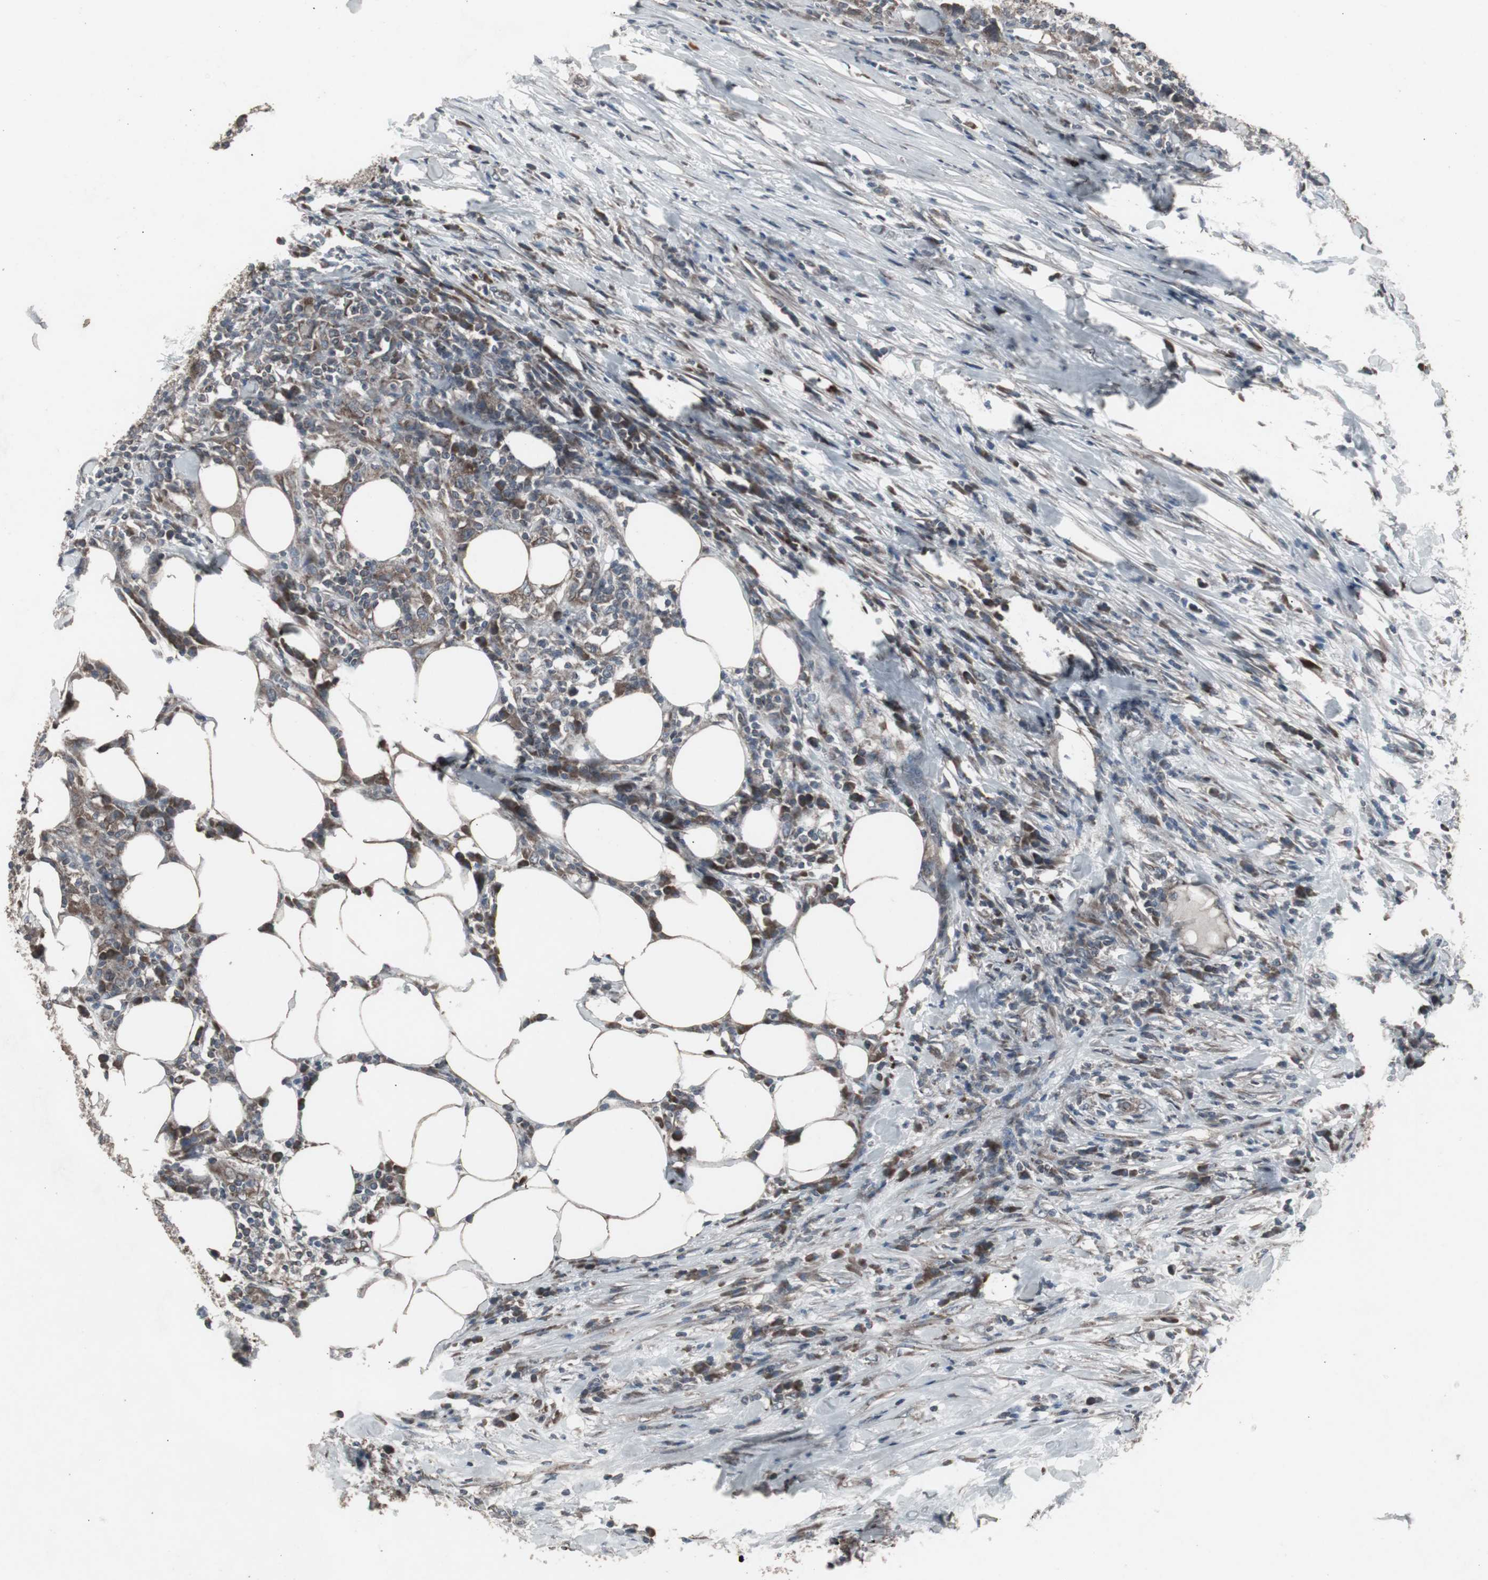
{"staining": {"intensity": "moderate", "quantity": ">75%", "location": "cytoplasmic/membranous"}, "tissue": "urothelial cancer", "cell_type": "Tumor cells", "image_type": "cancer", "snomed": [{"axis": "morphology", "description": "Urothelial carcinoma, High grade"}, {"axis": "topography", "description": "Urinary bladder"}], "caption": "An IHC photomicrograph of tumor tissue is shown. Protein staining in brown highlights moderate cytoplasmic/membranous positivity in urothelial cancer within tumor cells.", "gene": "SSTR2", "patient": {"sex": "male", "age": 61}}